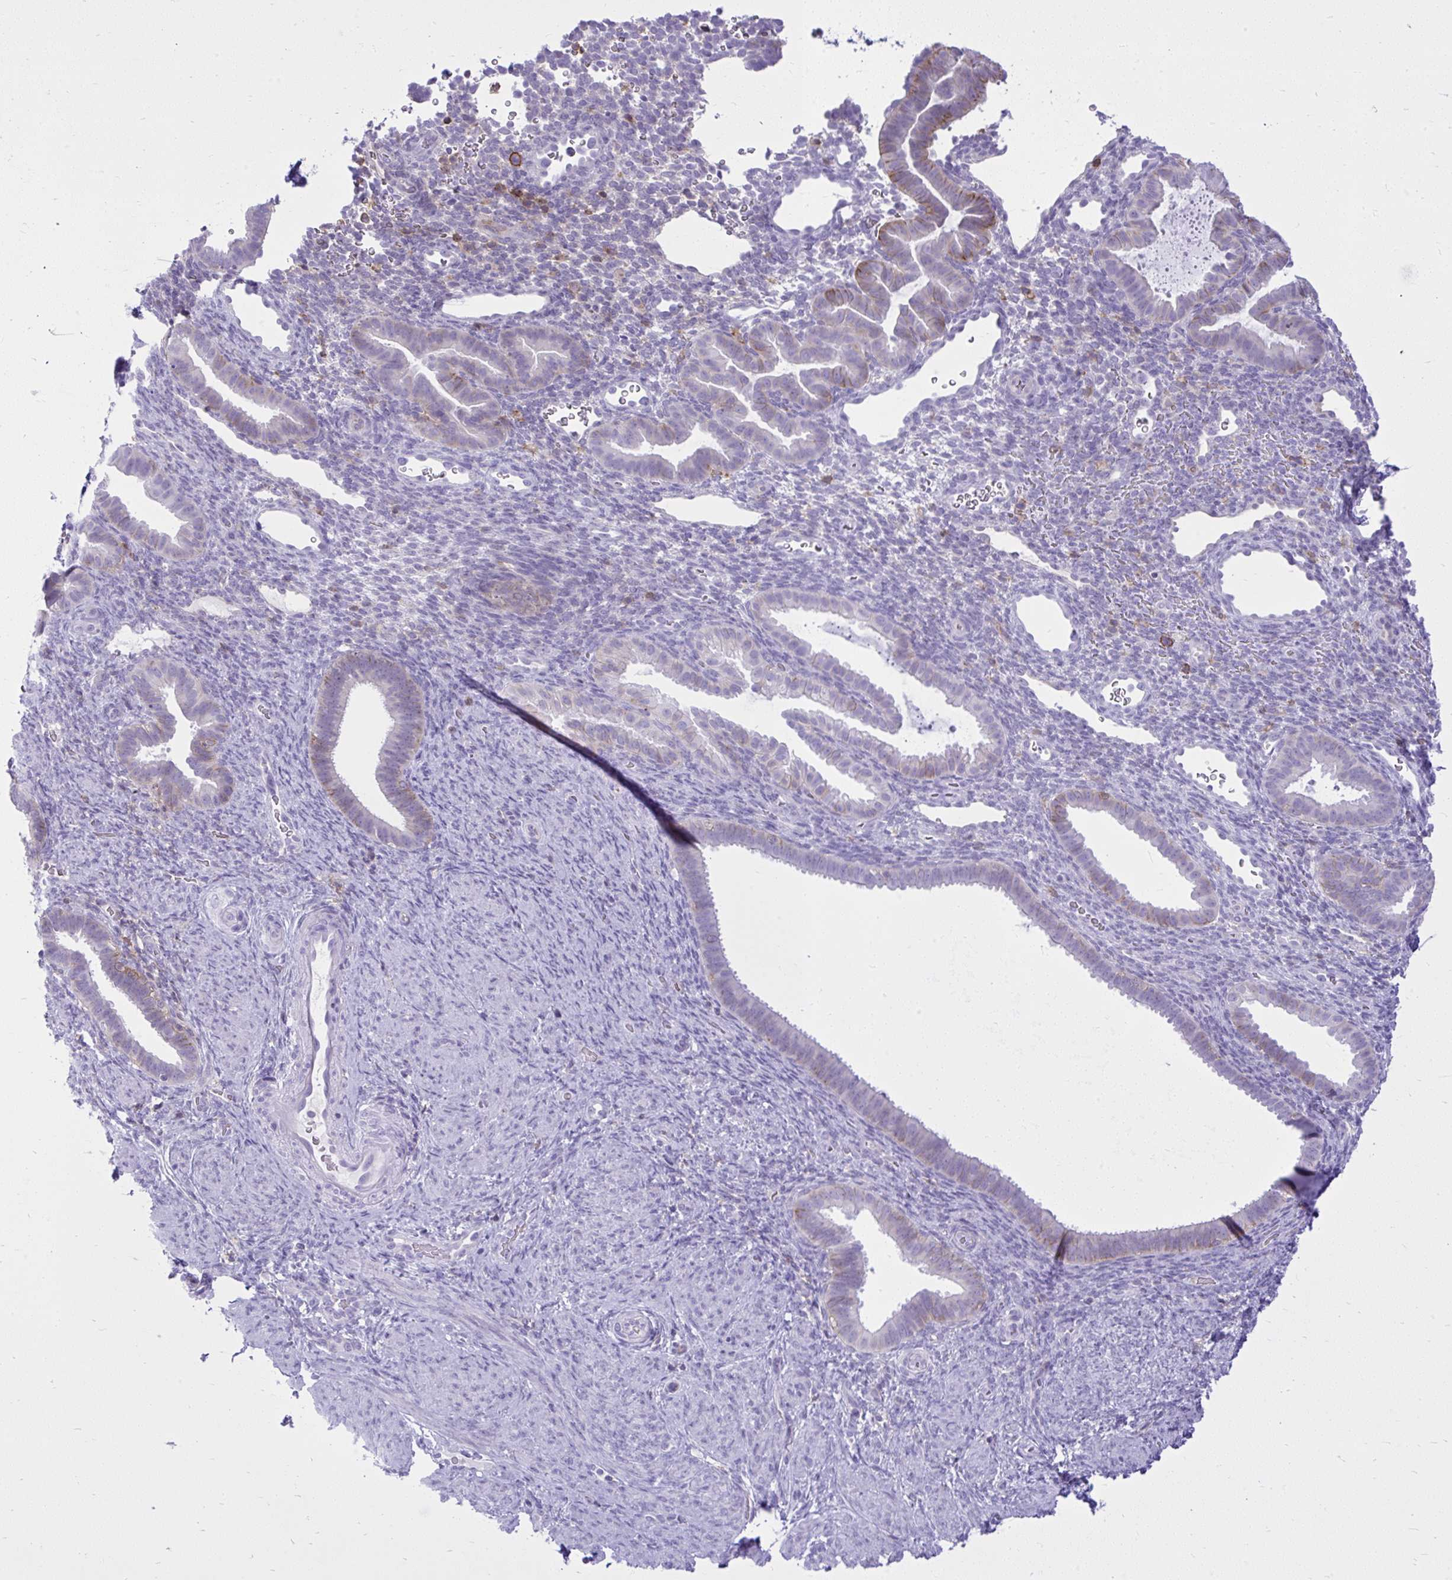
{"staining": {"intensity": "negative", "quantity": "none", "location": "none"}, "tissue": "endometrium", "cell_type": "Cells in endometrial stroma", "image_type": "normal", "snomed": [{"axis": "morphology", "description": "Normal tissue, NOS"}, {"axis": "topography", "description": "Endometrium"}], "caption": "Immunohistochemistry histopathology image of benign human endometrium stained for a protein (brown), which reveals no expression in cells in endometrial stroma.", "gene": "GPRIN3", "patient": {"sex": "female", "age": 34}}